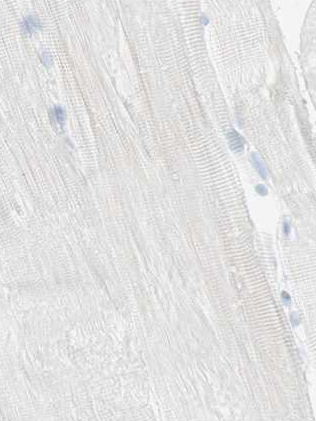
{"staining": {"intensity": "negative", "quantity": "none", "location": "none"}, "tissue": "skeletal muscle", "cell_type": "Myocytes", "image_type": "normal", "snomed": [{"axis": "morphology", "description": "Normal tissue, NOS"}, {"axis": "topography", "description": "Skin"}, {"axis": "topography", "description": "Skeletal muscle"}], "caption": "Image shows no significant protein staining in myocytes of normal skeletal muscle.", "gene": "NAPSA", "patient": {"sex": "male", "age": 83}}